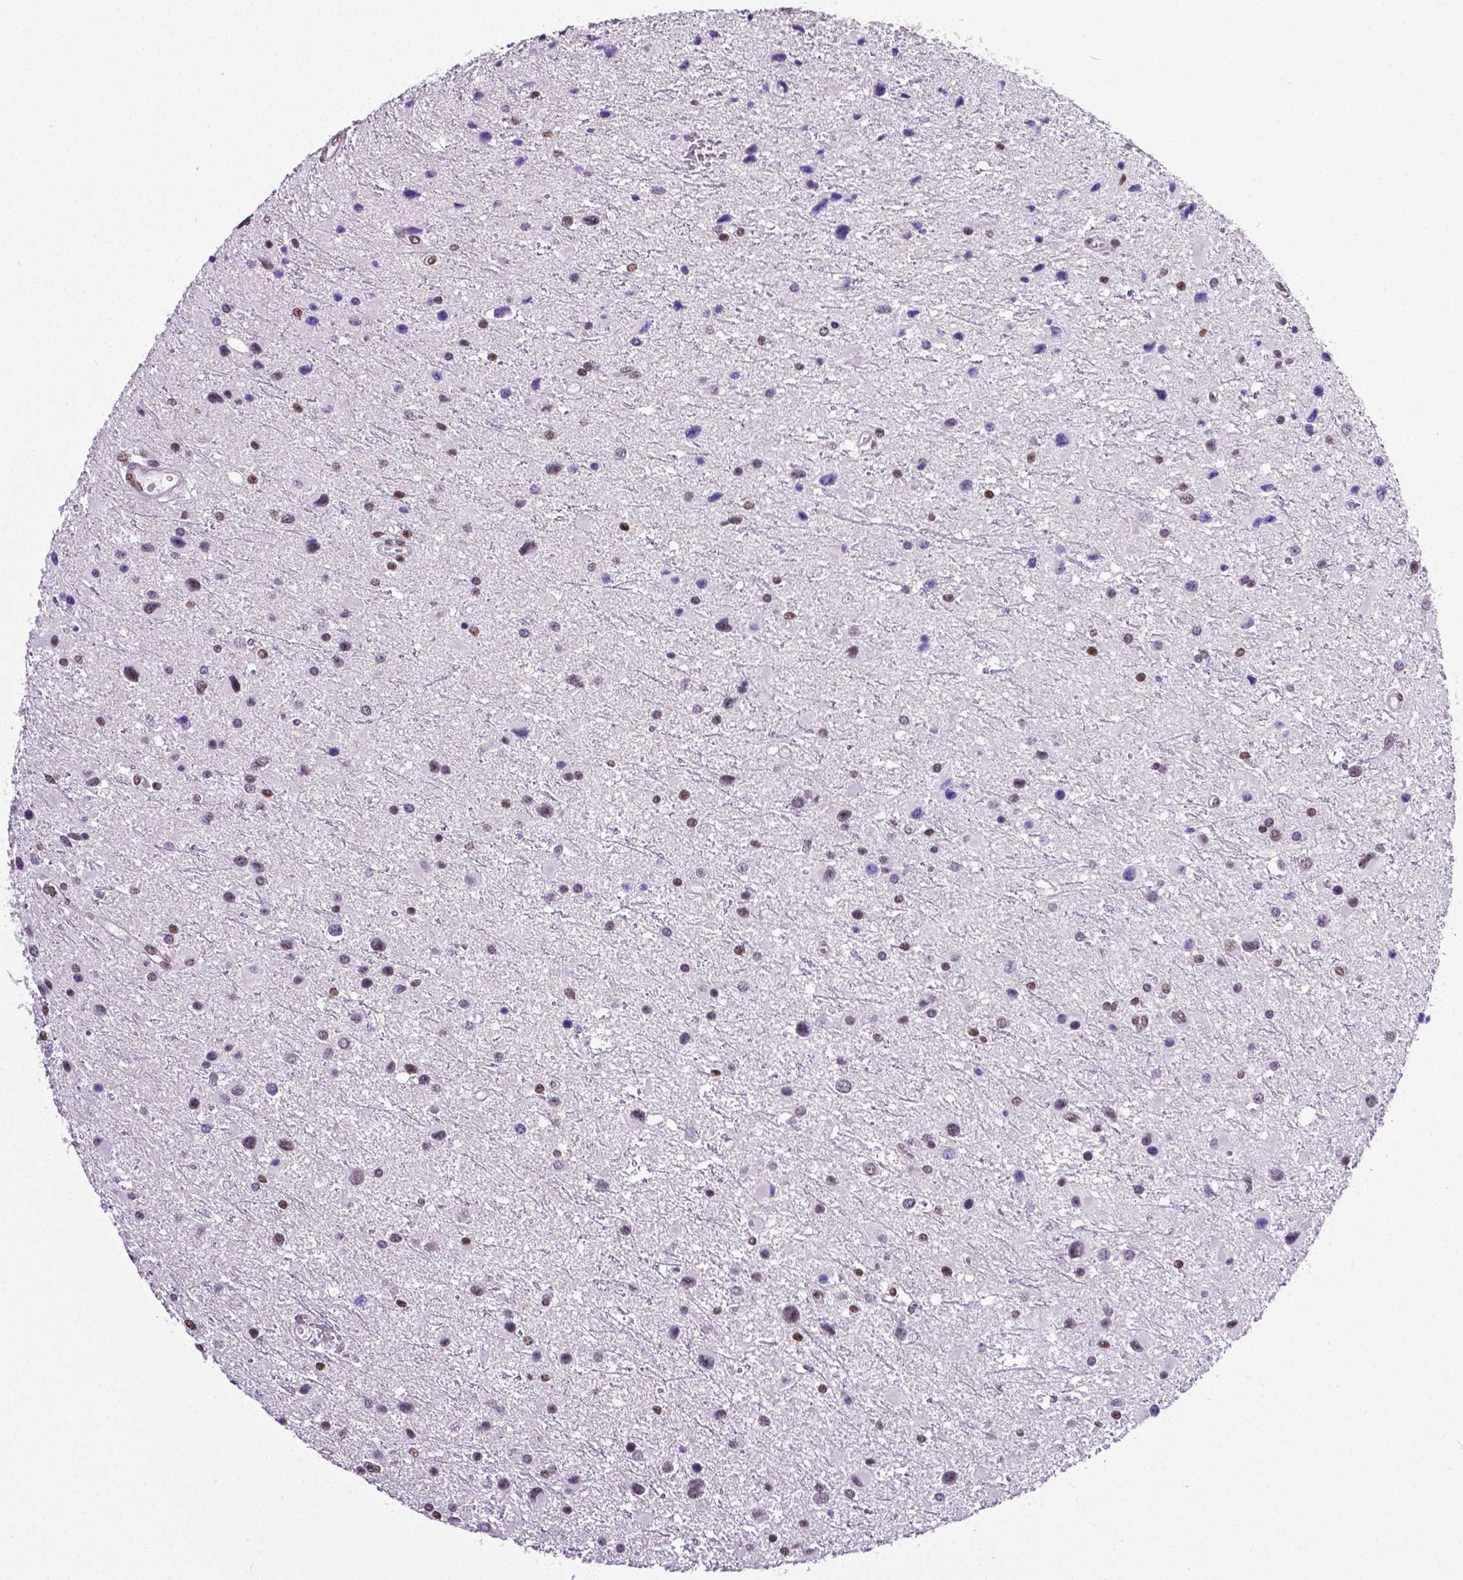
{"staining": {"intensity": "moderate", "quantity": "<25%", "location": "nuclear"}, "tissue": "glioma", "cell_type": "Tumor cells", "image_type": "cancer", "snomed": [{"axis": "morphology", "description": "Glioma, malignant, Low grade"}, {"axis": "topography", "description": "Brain"}], "caption": "High-magnification brightfield microscopy of glioma stained with DAB (brown) and counterstained with hematoxylin (blue). tumor cells exhibit moderate nuclear expression is seen in approximately<25% of cells.", "gene": "REST", "patient": {"sex": "female", "age": 32}}